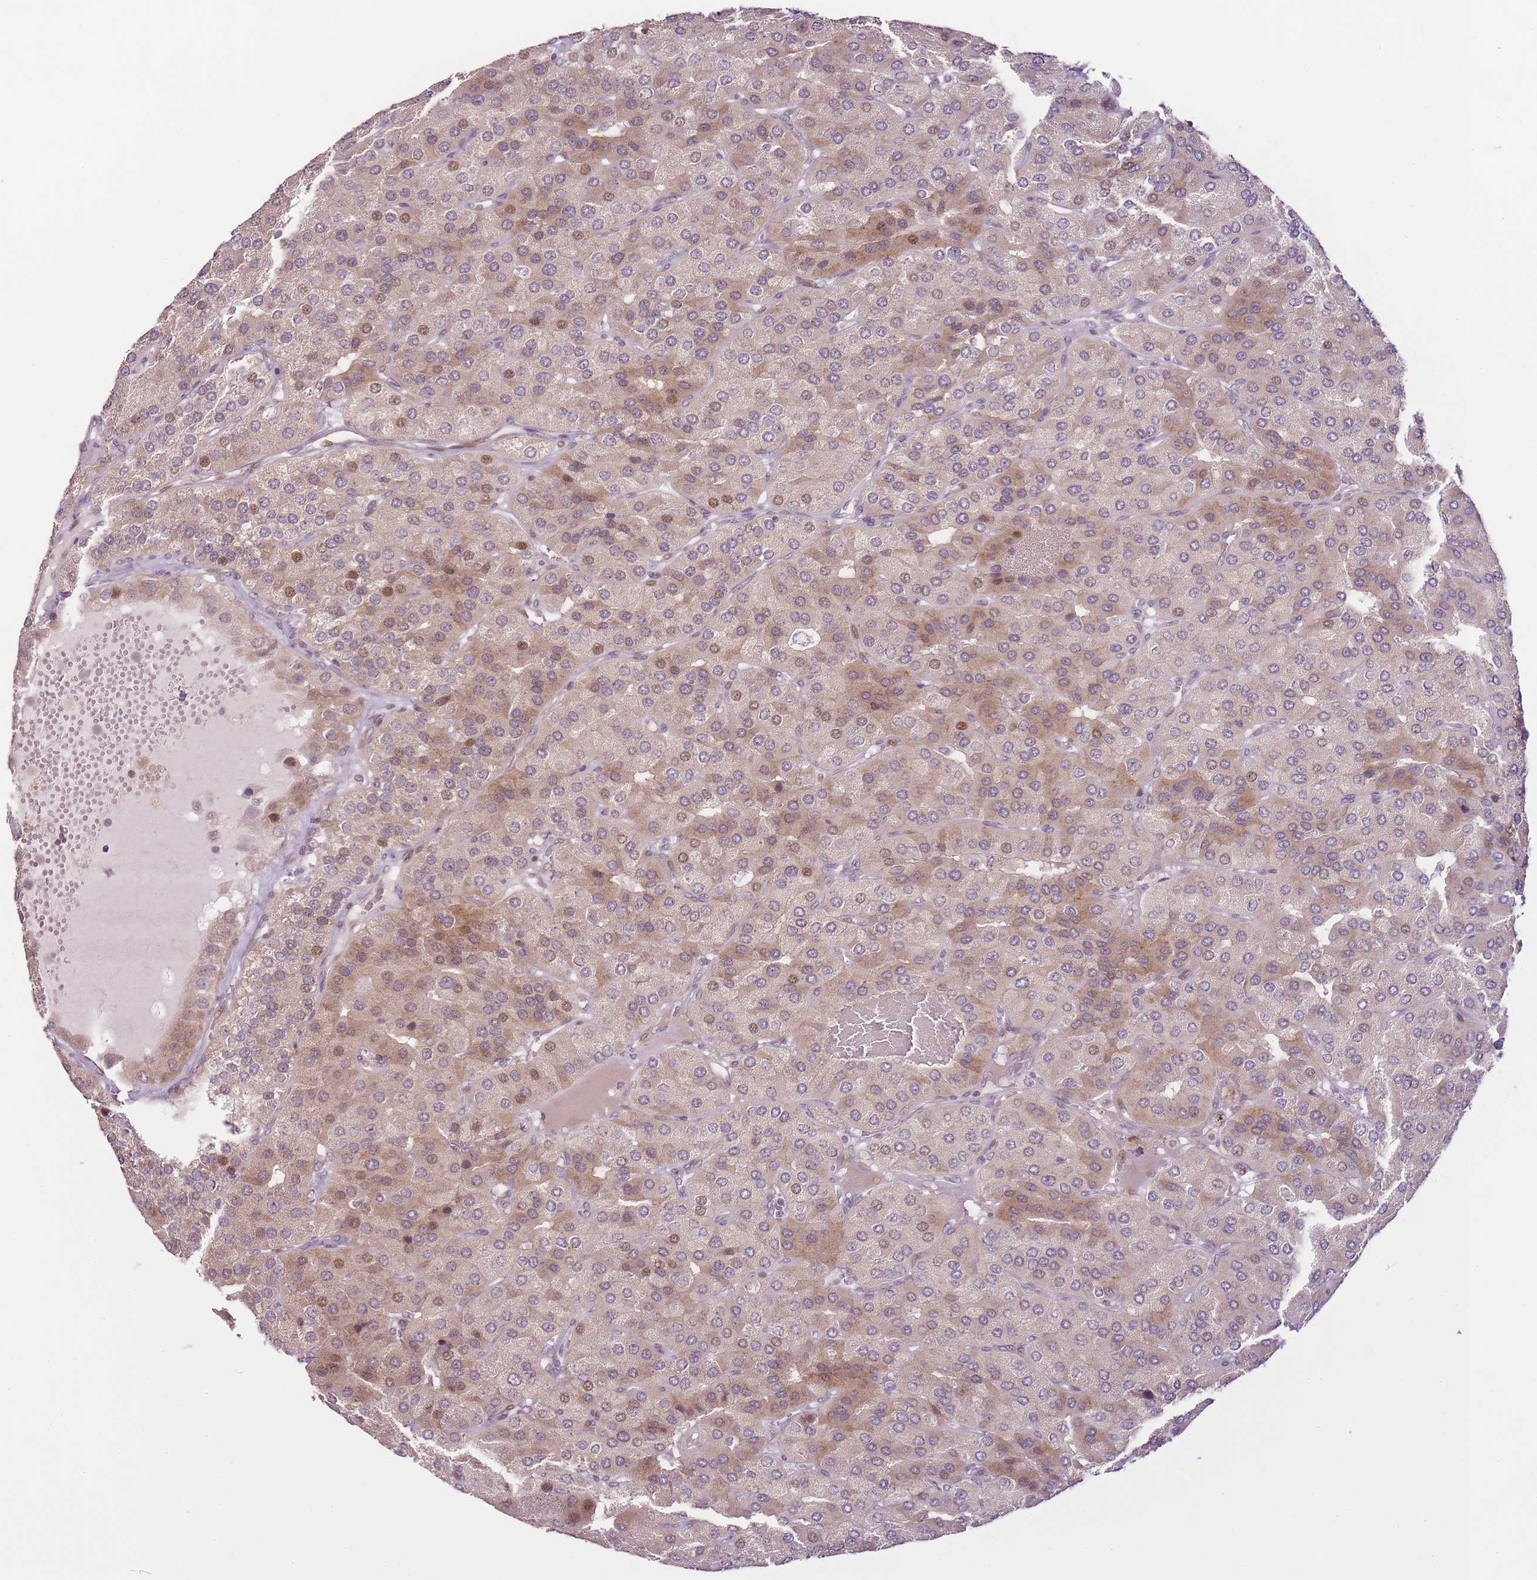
{"staining": {"intensity": "moderate", "quantity": "<25%", "location": "cytoplasmic/membranous,nuclear"}, "tissue": "parathyroid gland", "cell_type": "Glandular cells", "image_type": "normal", "snomed": [{"axis": "morphology", "description": "Normal tissue, NOS"}, {"axis": "morphology", "description": "Adenoma, NOS"}, {"axis": "topography", "description": "Parathyroid gland"}], "caption": "Immunohistochemistry (IHC) image of benign parathyroid gland stained for a protein (brown), which displays low levels of moderate cytoplasmic/membranous,nuclear staining in approximately <25% of glandular cells.", "gene": "OGG1", "patient": {"sex": "female", "age": 86}}